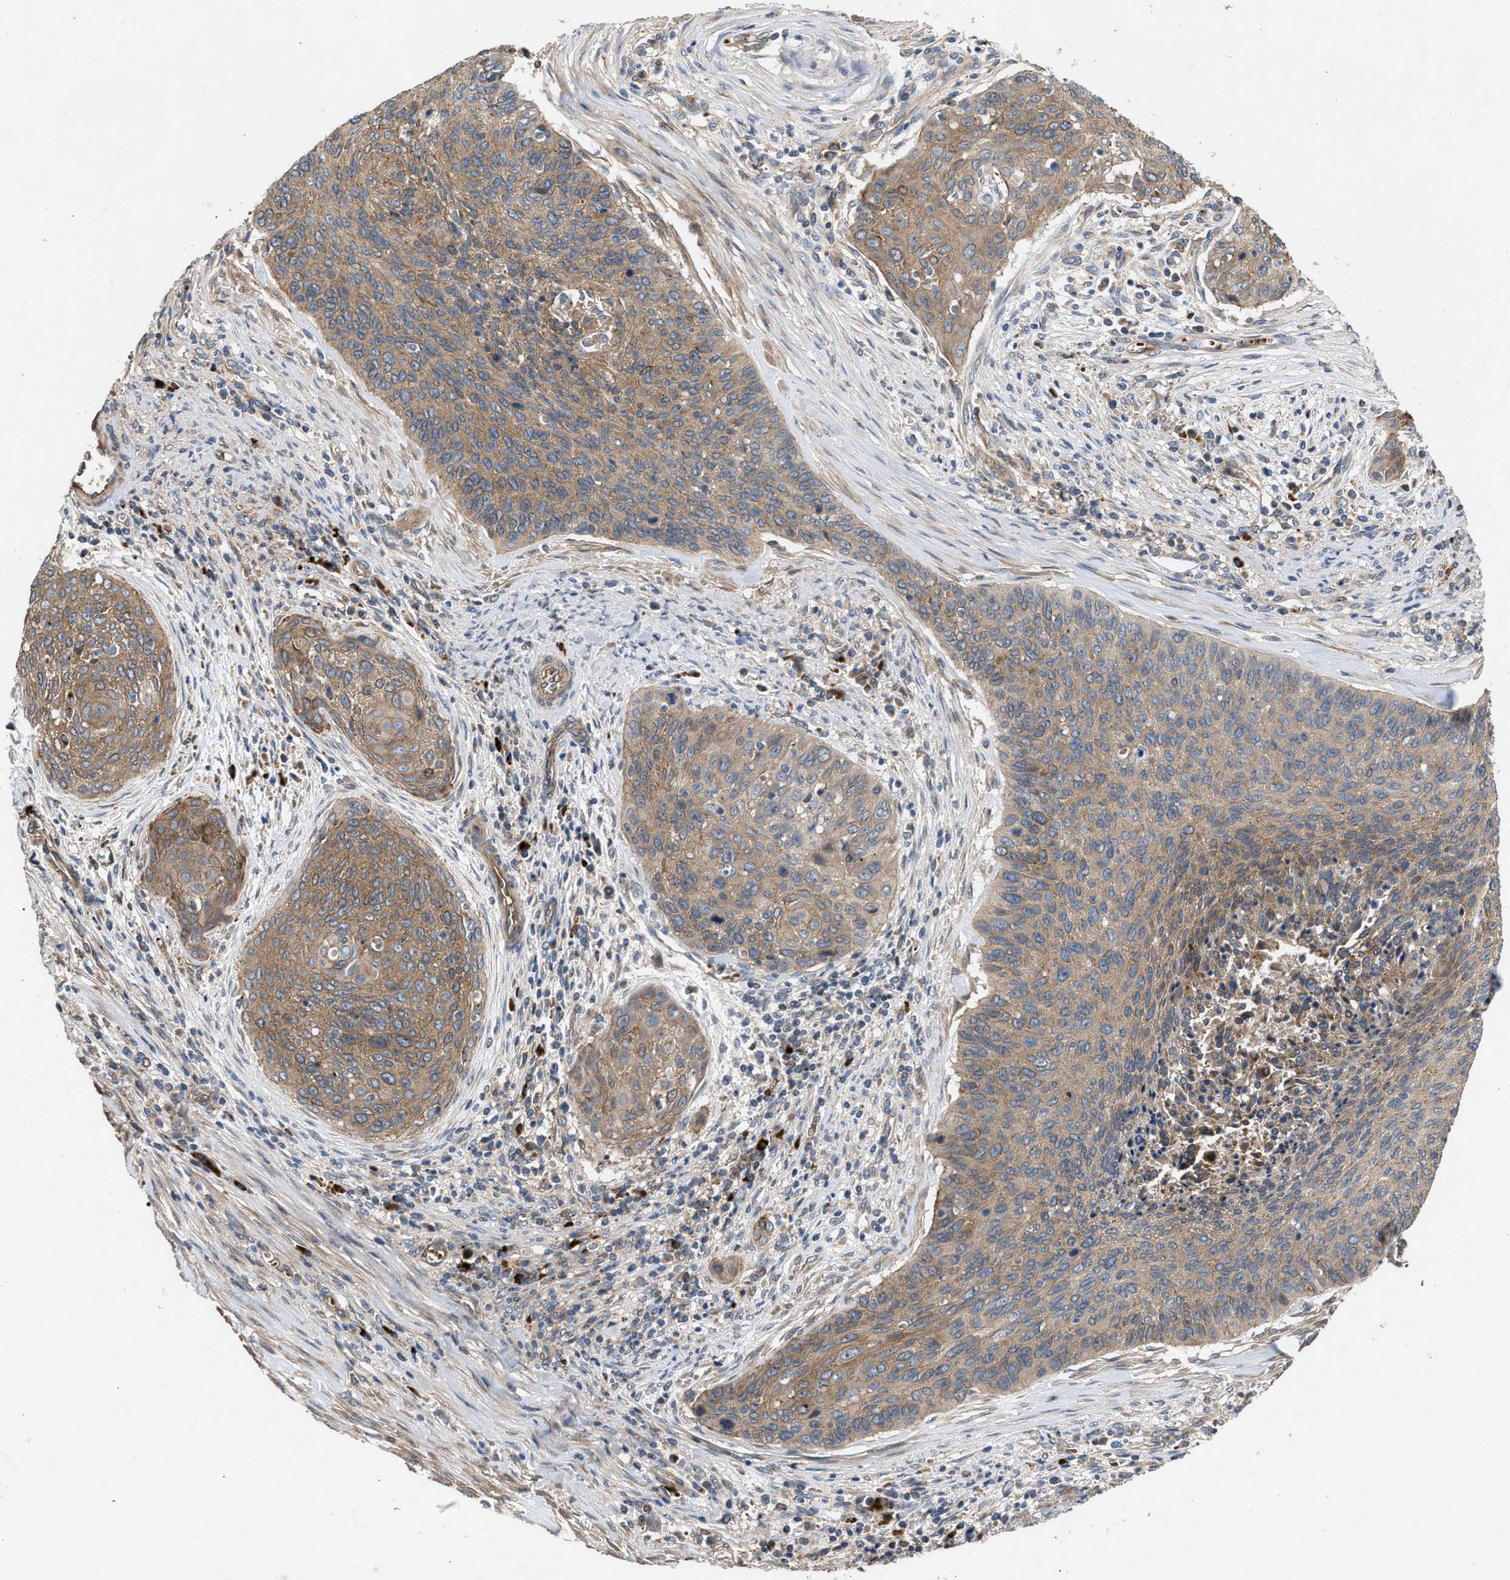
{"staining": {"intensity": "moderate", "quantity": ">75%", "location": "cytoplasmic/membranous"}, "tissue": "cervical cancer", "cell_type": "Tumor cells", "image_type": "cancer", "snomed": [{"axis": "morphology", "description": "Squamous cell carcinoma, NOS"}, {"axis": "topography", "description": "Cervix"}], "caption": "The photomicrograph demonstrates a brown stain indicating the presence of a protein in the cytoplasmic/membranous of tumor cells in cervical squamous cell carcinoma.", "gene": "GCC1", "patient": {"sex": "female", "age": 55}}